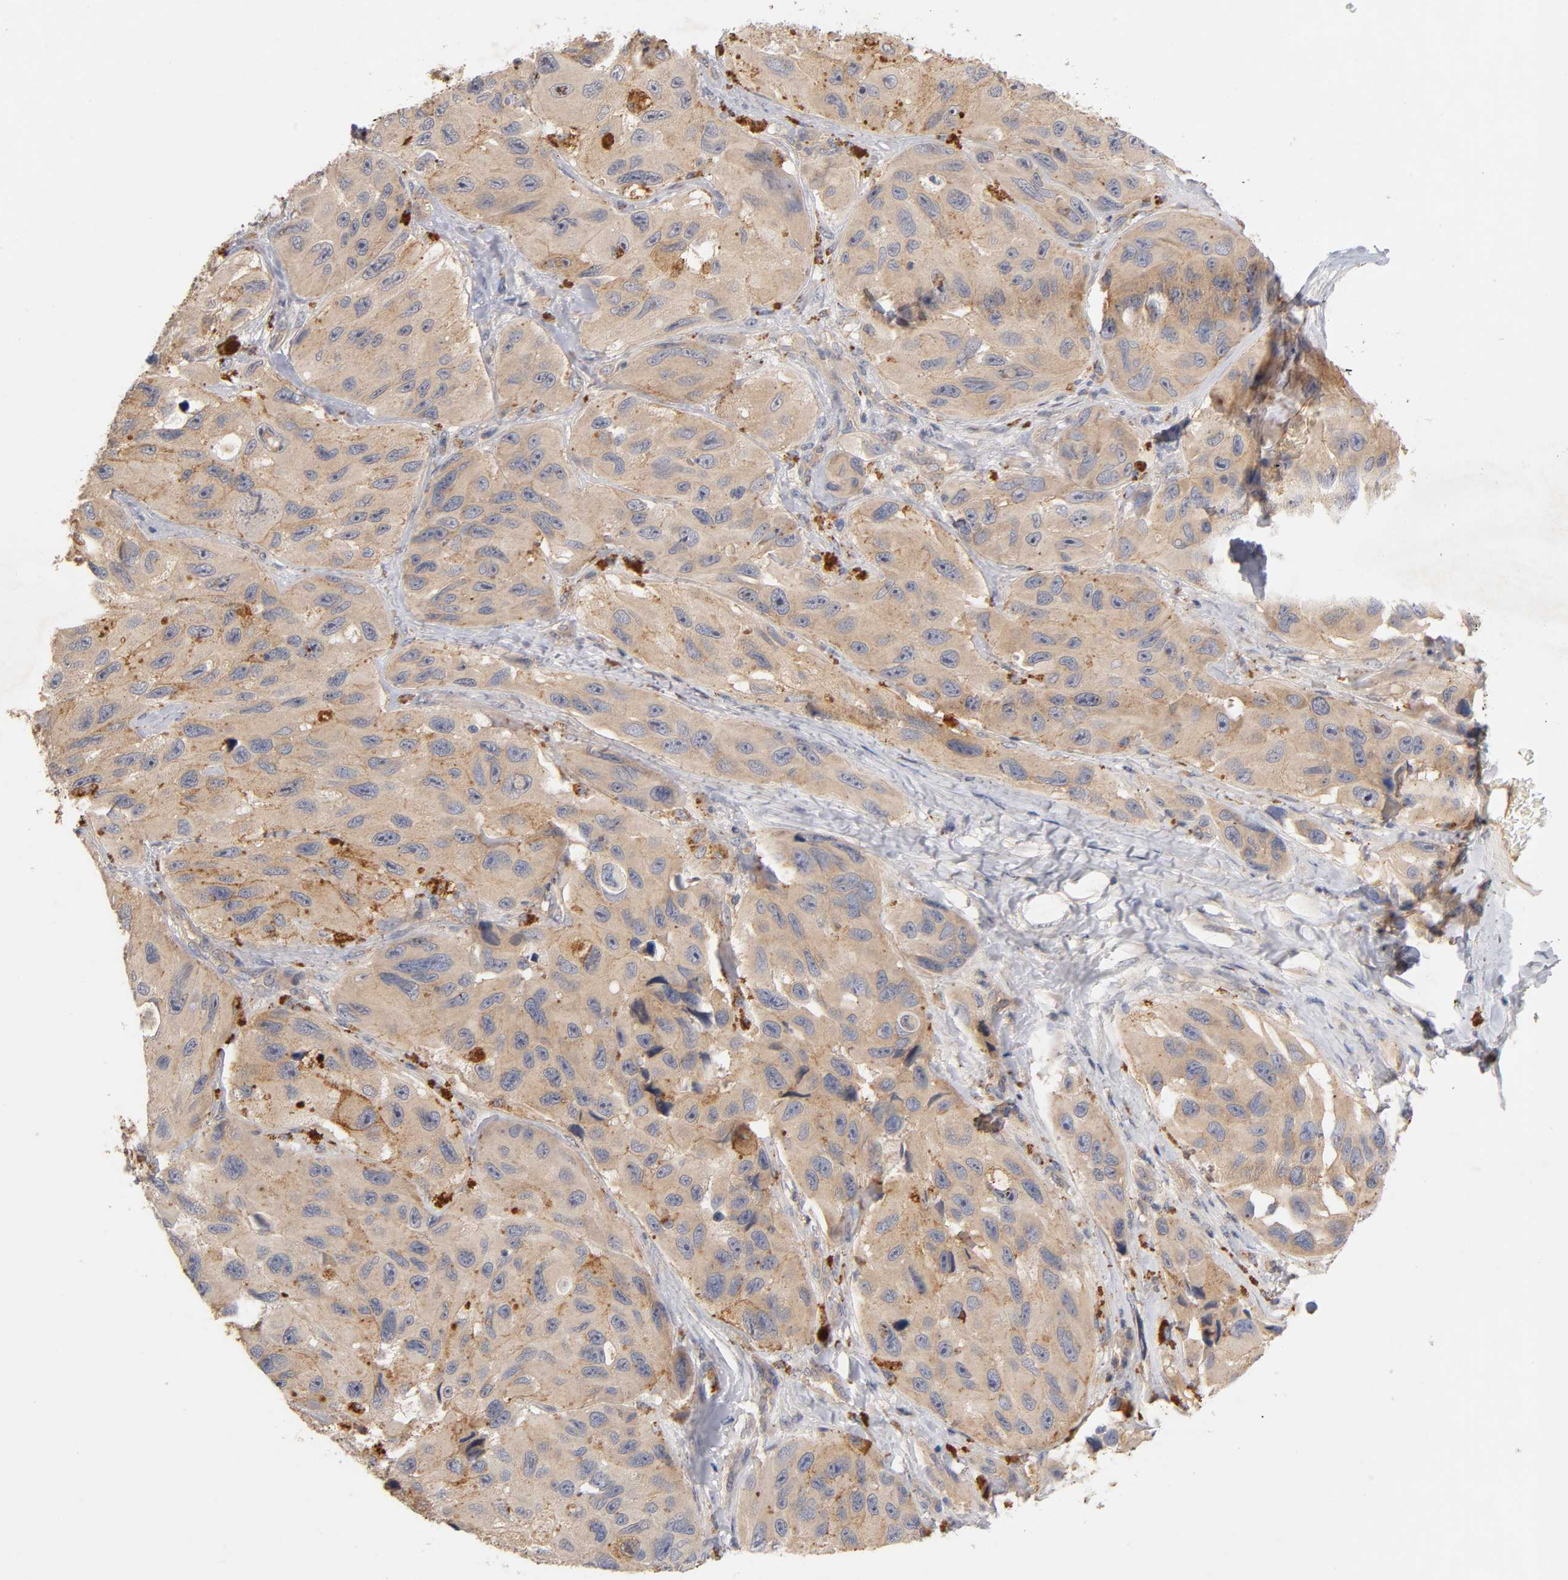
{"staining": {"intensity": "moderate", "quantity": ">75%", "location": "cytoplasmic/membranous"}, "tissue": "melanoma", "cell_type": "Tumor cells", "image_type": "cancer", "snomed": [{"axis": "morphology", "description": "Malignant melanoma, NOS"}, {"axis": "topography", "description": "Skin"}], "caption": "An immunohistochemistry (IHC) photomicrograph of neoplastic tissue is shown. Protein staining in brown highlights moderate cytoplasmic/membranous positivity in malignant melanoma within tumor cells.", "gene": "PDZD11", "patient": {"sex": "female", "age": 73}}